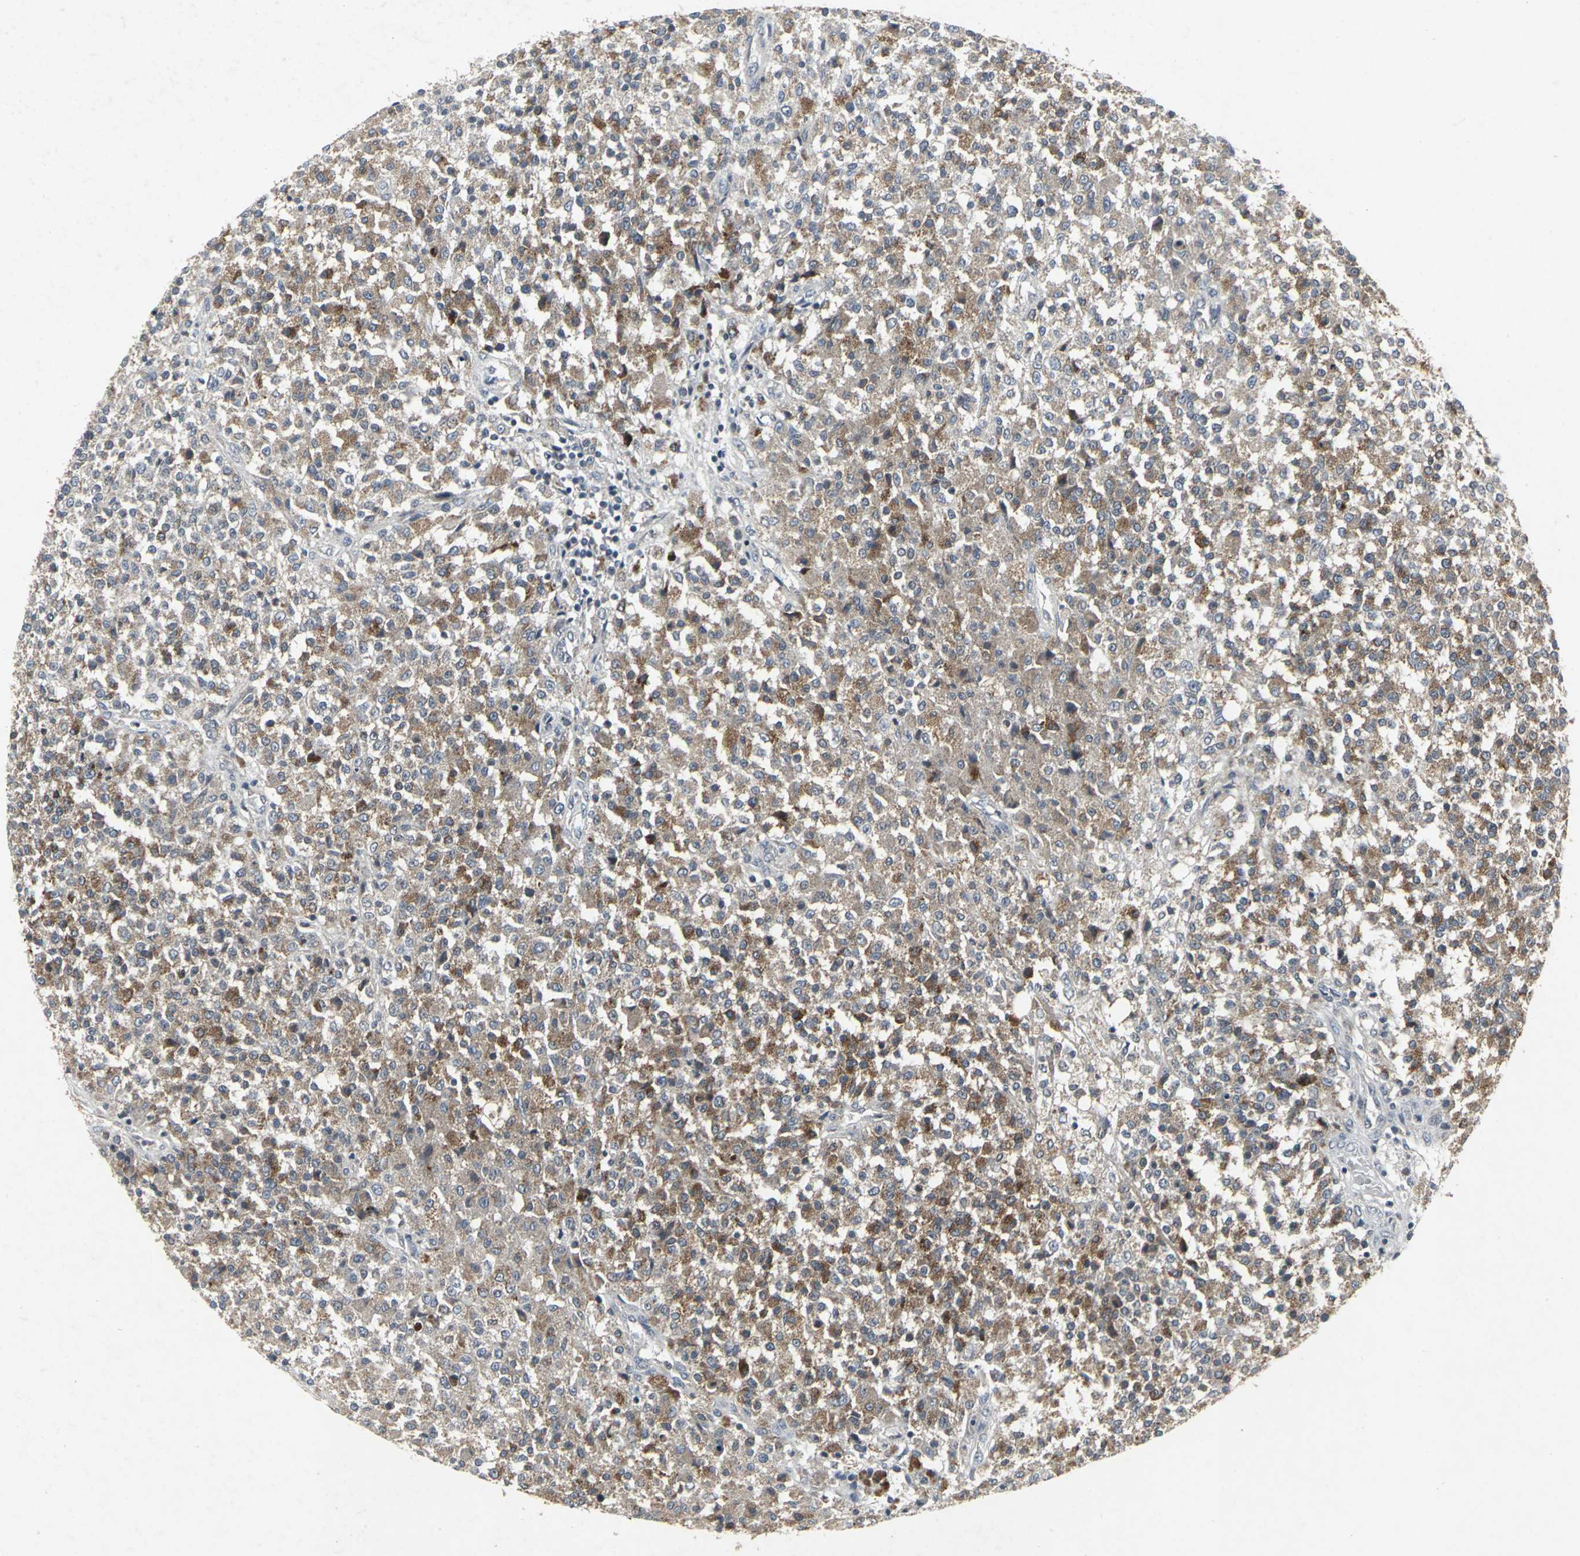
{"staining": {"intensity": "moderate", "quantity": ">75%", "location": "cytoplasmic/membranous"}, "tissue": "testis cancer", "cell_type": "Tumor cells", "image_type": "cancer", "snomed": [{"axis": "morphology", "description": "Seminoma, NOS"}, {"axis": "topography", "description": "Testis"}], "caption": "IHC photomicrograph of human testis cancer (seminoma) stained for a protein (brown), which displays medium levels of moderate cytoplasmic/membranous staining in about >75% of tumor cells.", "gene": "BMP4", "patient": {"sex": "male", "age": 59}}